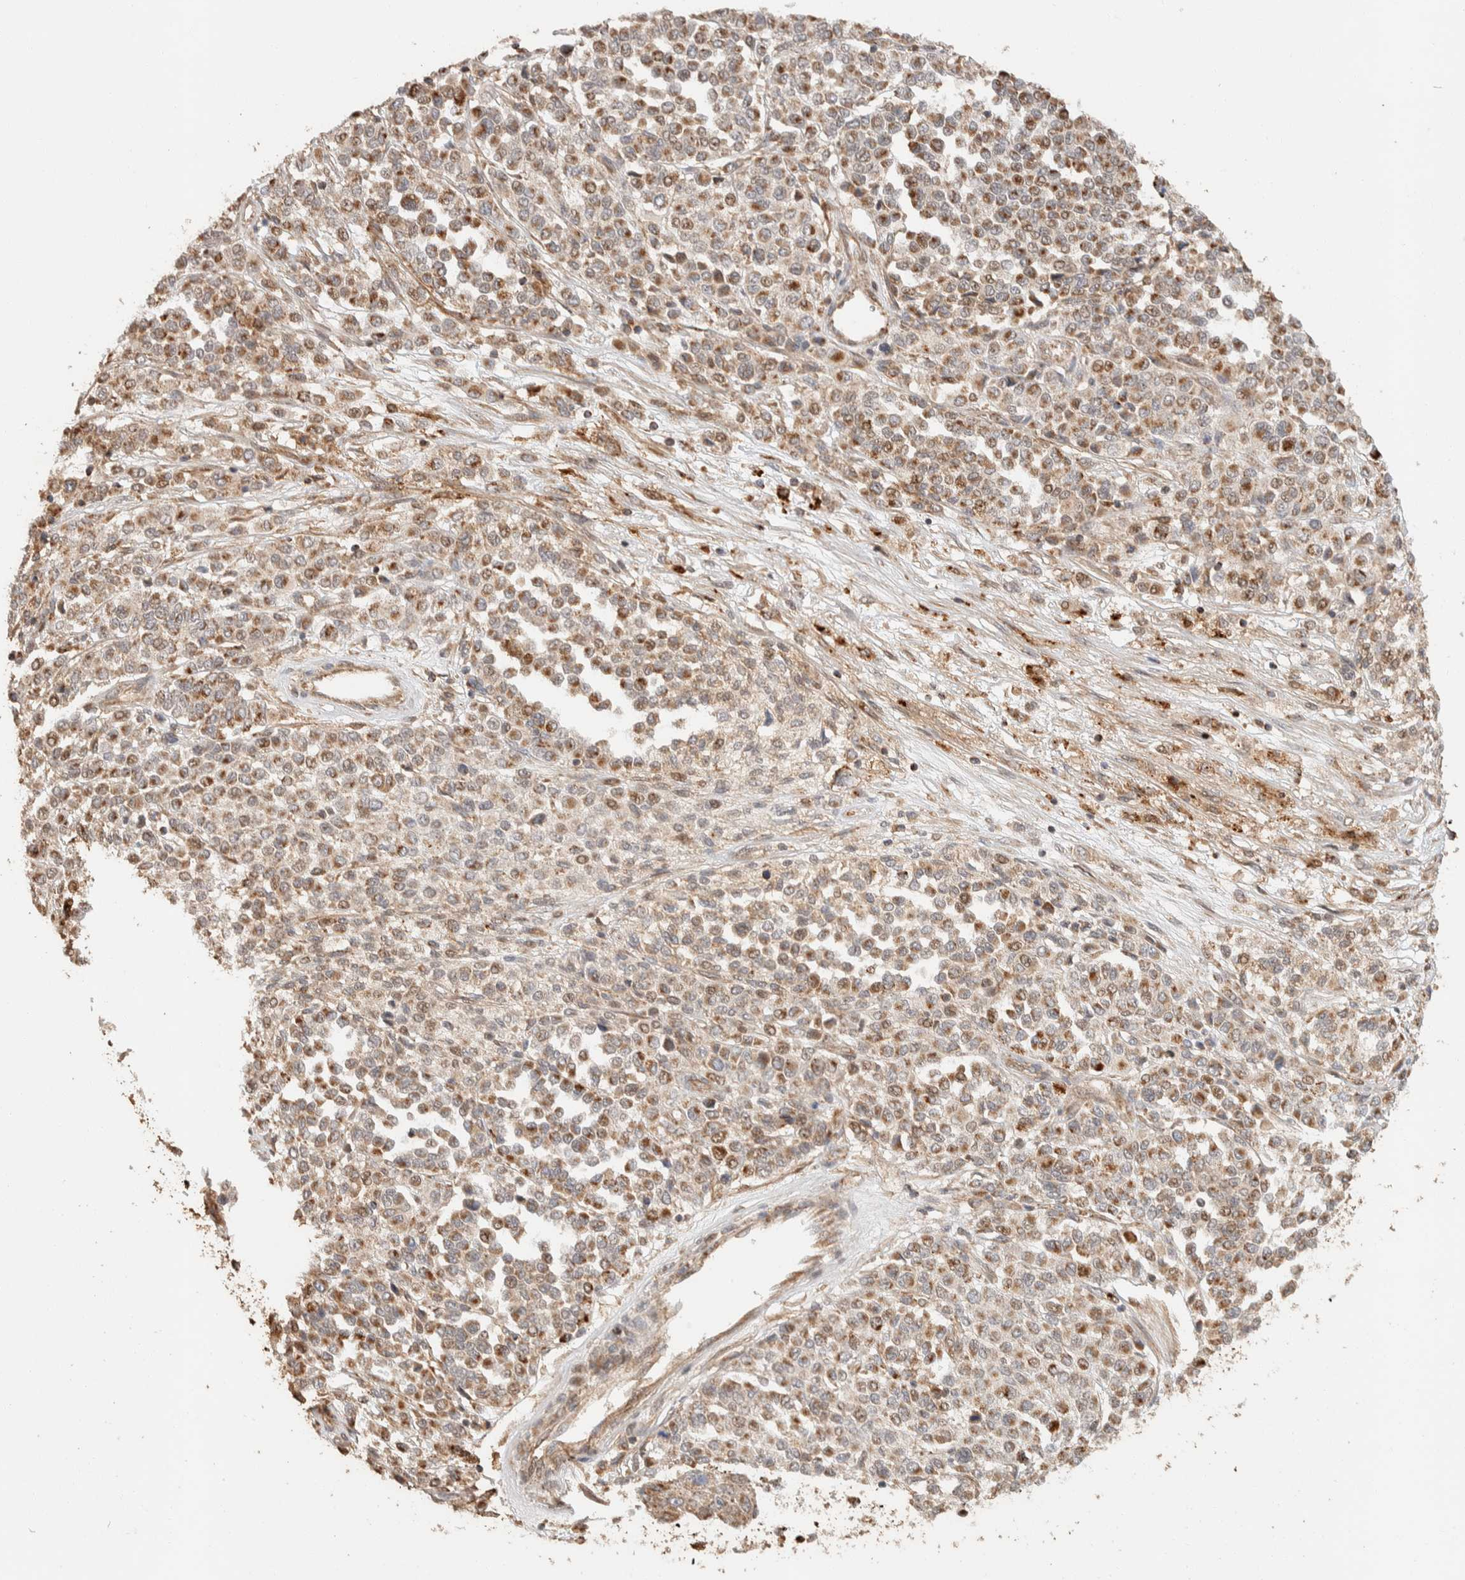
{"staining": {"intensity": "moderate", "quantity": ">75%", "location": "cytoplasmic/membranous"}, "tissue": "melanoma", "cell_type": "Tumor cells", "image_type": "cancer", "snomed": [{"axis": "morphology", "description": "Malignant melanoma, Metastatic site"}, {"axis": "topography", "description": "Pancreas"}], "caption": "High-power microscopy captured an immunohistochemistry image of melanoma, revealing moderate cytoplasmic/membranous staining in approximately >75% of tumor cells.", "gene": "KIF9", "patient": {"sex": "female", "age": 30}}